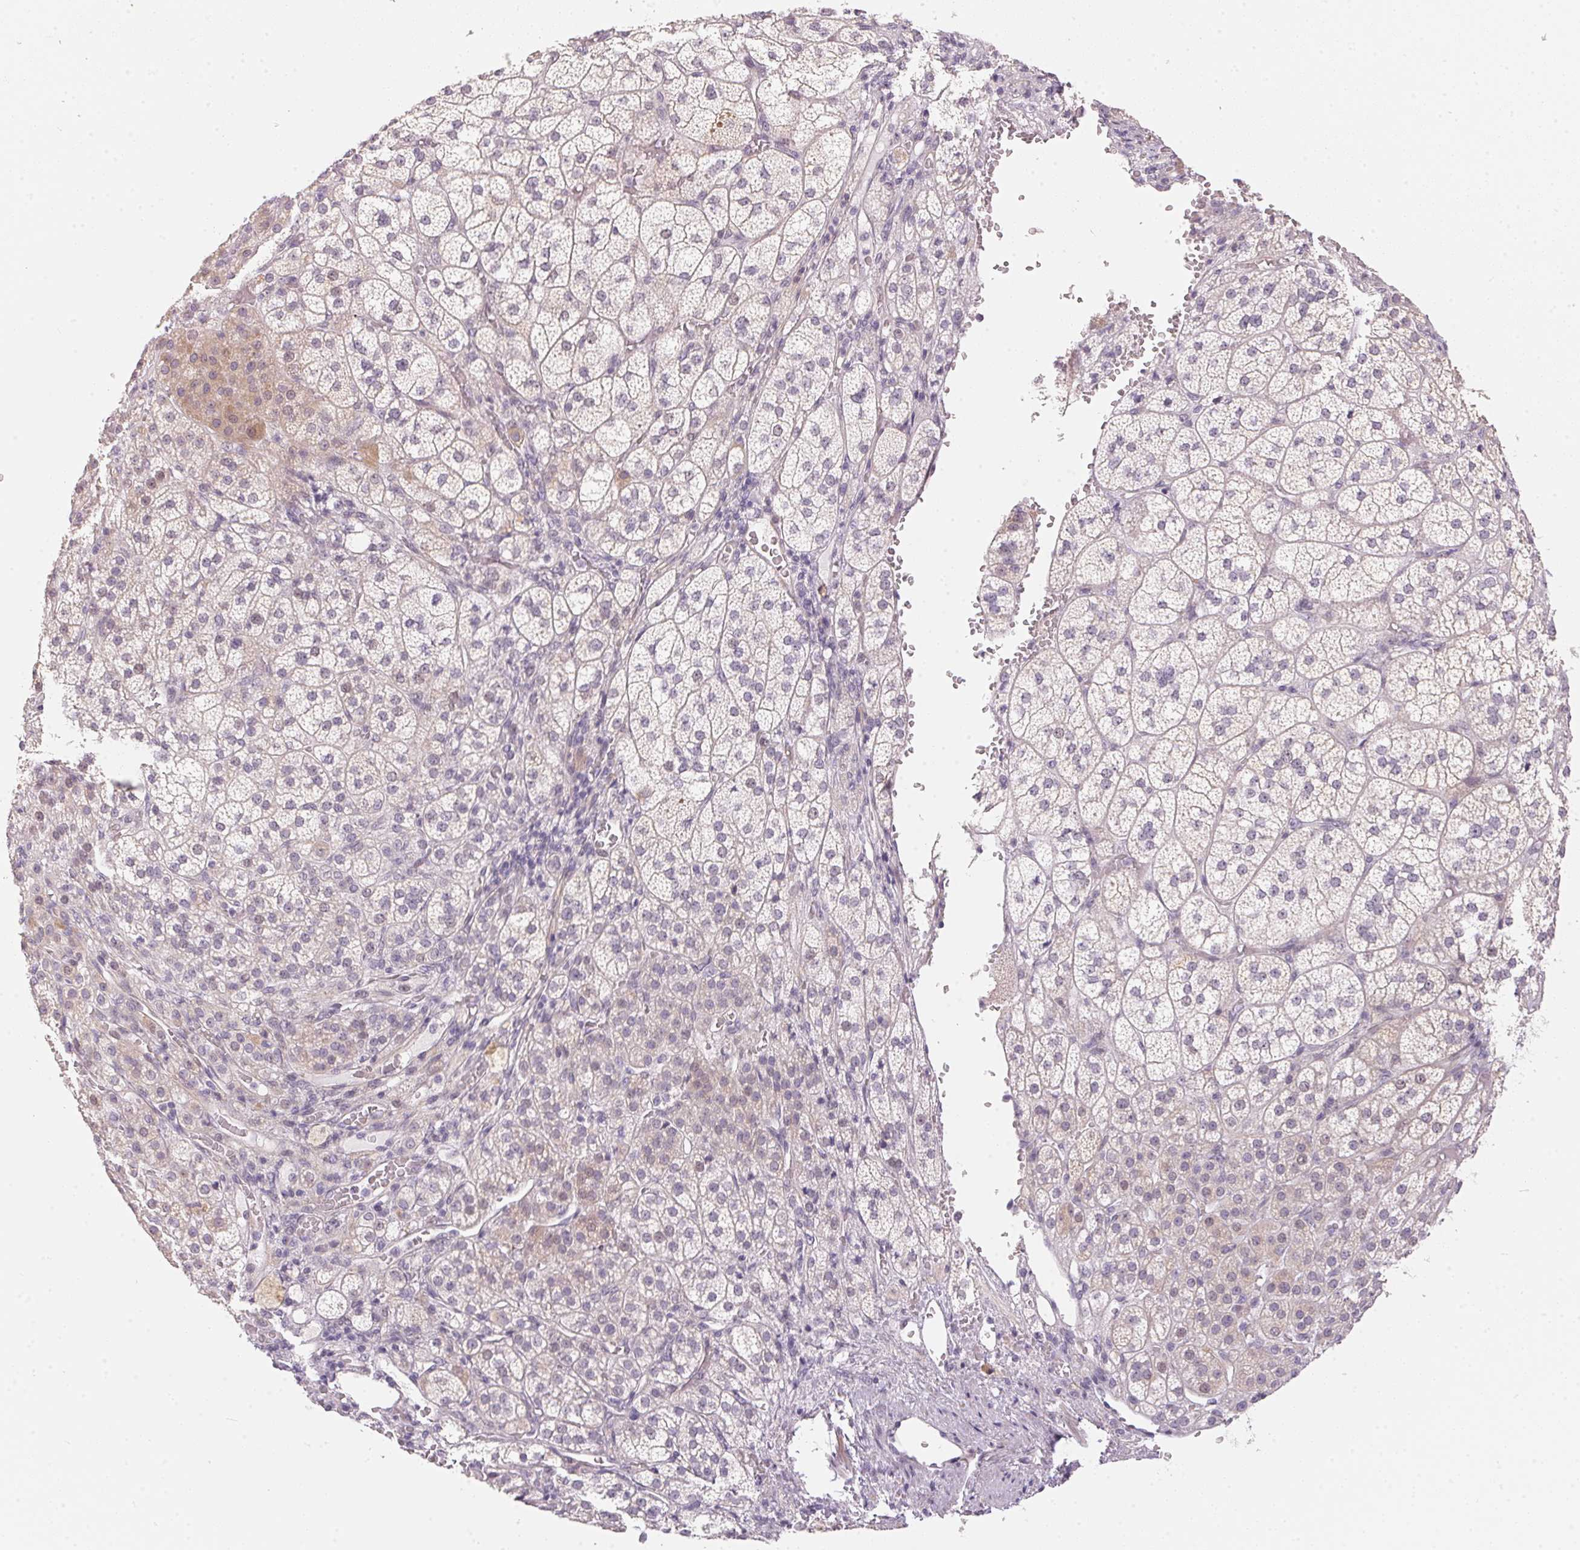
{"staining": {"intensity": "weak", "quantity": "25%-75%", "location": "cytoplasmic/membranous"}, "tissue": "adrenal gland", "cell_type": "Glandular cells", "image_type": "normal", "snomed": [{"axis": "morphology", "description": "Normal tissue, NOS"}, {"axis": "topography", "description": "Adrenal gland"}], "caption": "Immunohistochemistry (IHC) of unremarkable adrenal gland reveals low levels of weak cytoplasmic/membranous expression in about 25%-75% of glandular cells.", "gene": "GDAP1L1", "patient": {"sex": "female", "age": 60}}